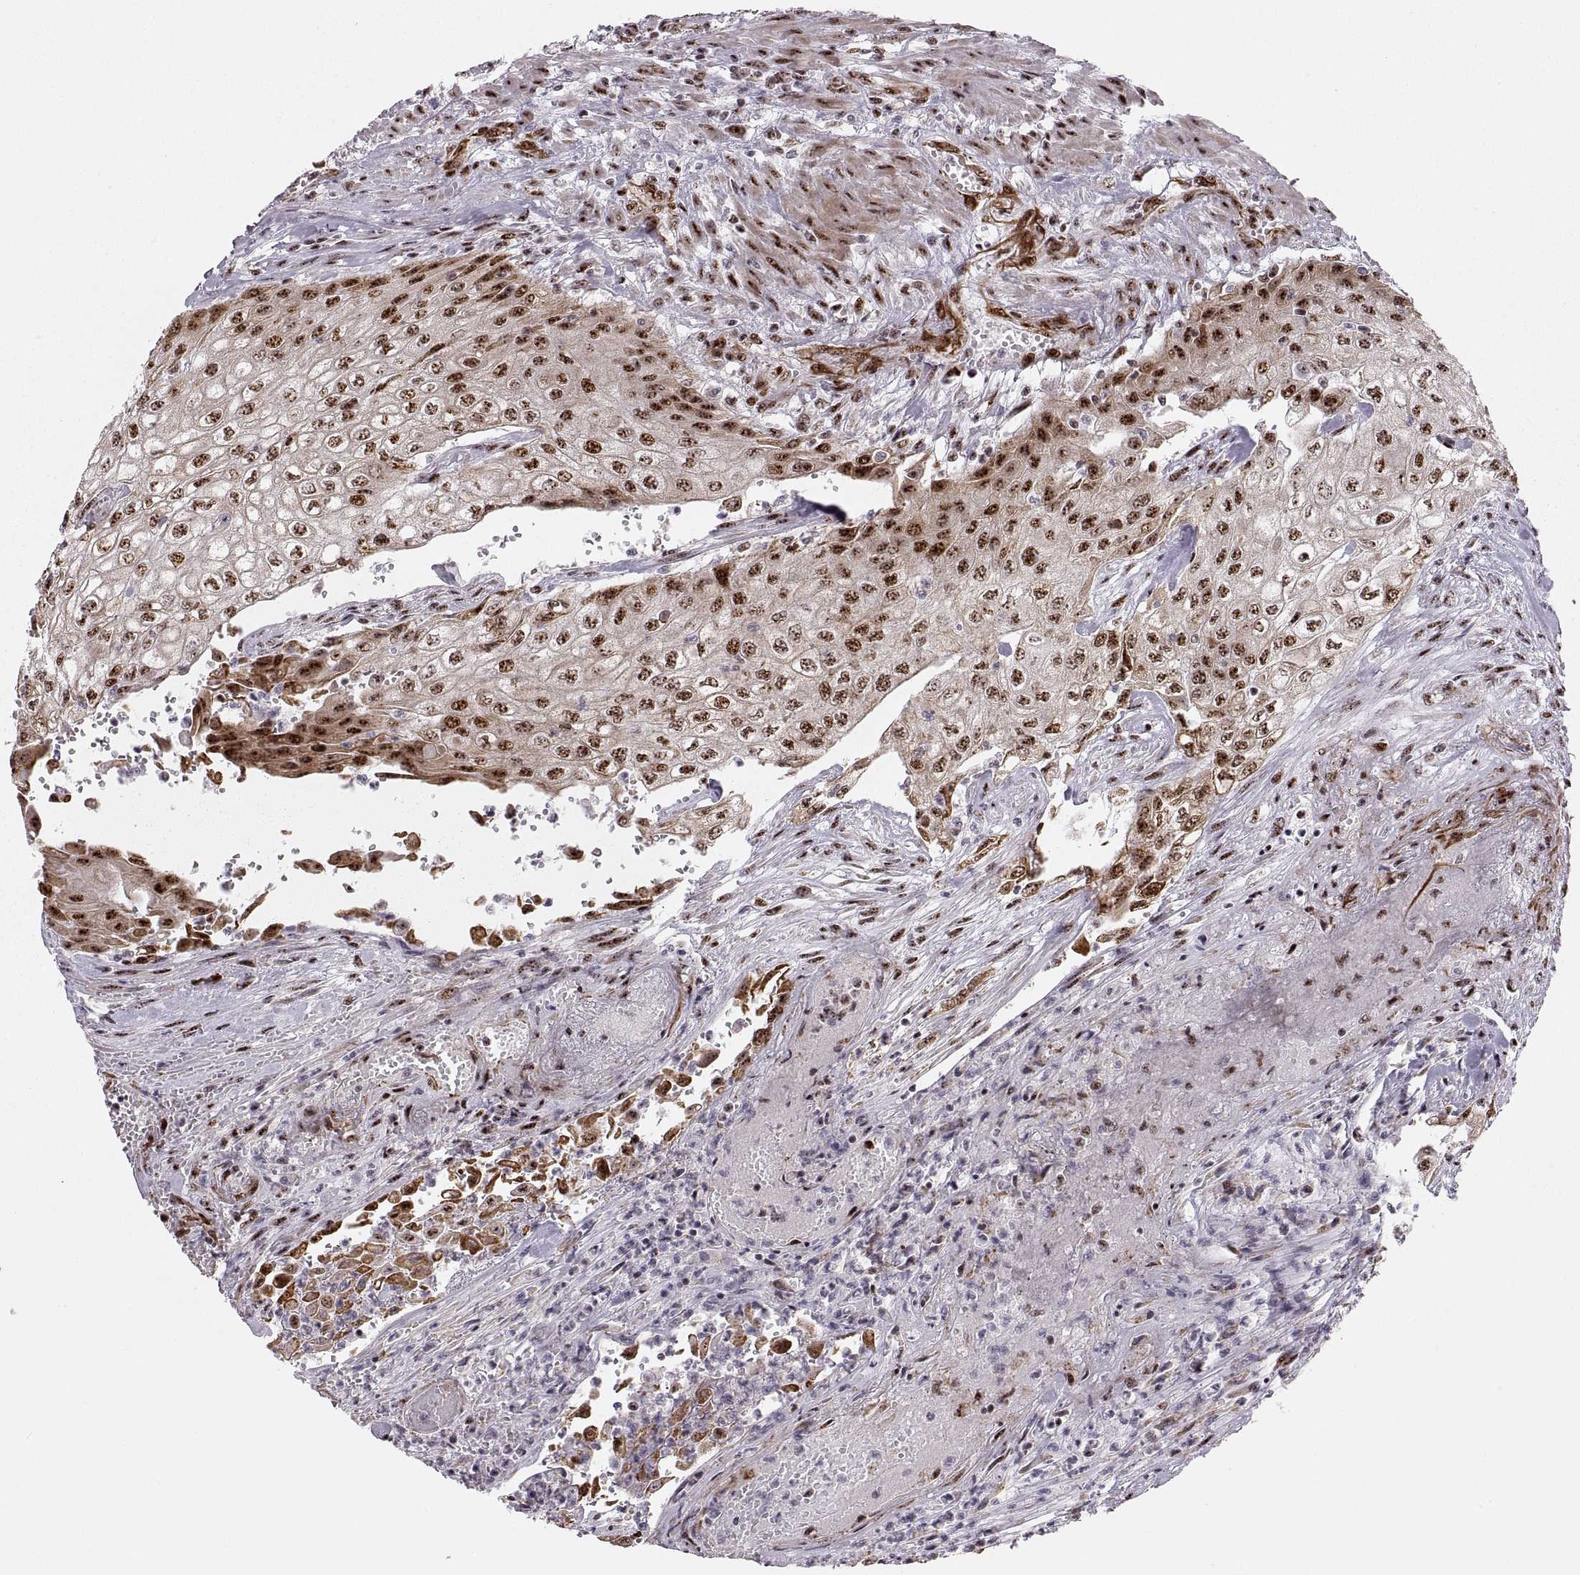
{"staining": {"intensity": "strong", "quantity": "25%-75%", "location": "nuclear"}, "tissue": "urothelial cancer", "cell_type": "Tumor cells", "image_type": "cancer", "snomed": [{"axis": "morphology", "description": "Urothelial carcinoma, High grade"}, {"axis": "topography", "description": "Urinary bladder"}], "caption": "Approximately 25%-75% of tumor cells in urothelial carcinoma (high-grade) display strong nuclear protein positivity as visualized by brown immunohistochemical staining.", "gene": "ZCCHC17", "patient": {"sex": "male", "age": 62}}